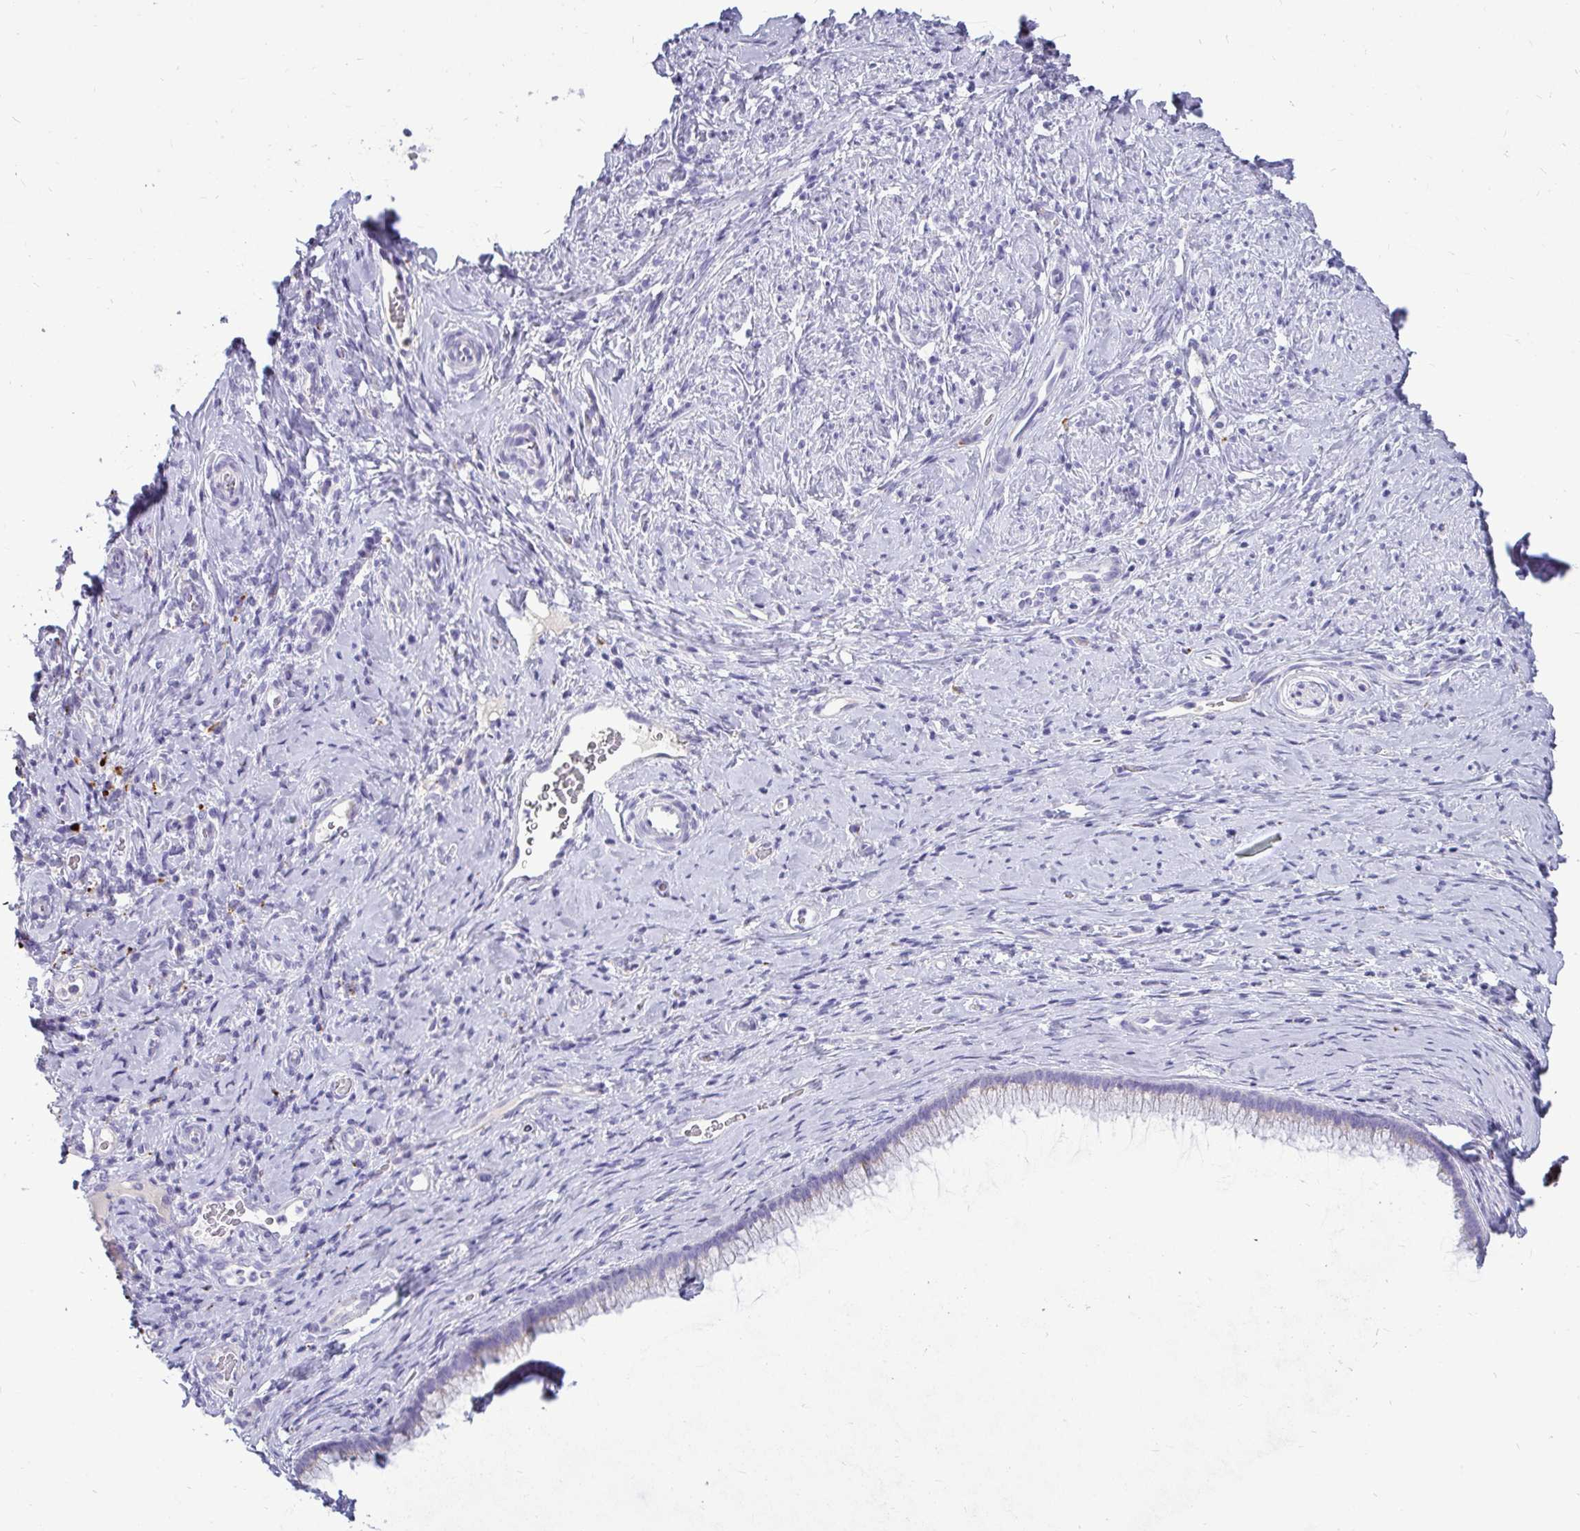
{"staining": {"intensity": "negative", "quantity": "none", "location": "none"}, "tissue": "cervical cancer", "cell_type": "Tumor cells", "image_type": "cancer", "snomed": [{"axis": "morphology", "description": "Normal tissue, NOS"}, {"axis": "morphology", "description": "Squamous cell carcinoma, NOS"}, {"axis": "topography", "description": "Vagina"}, {"axis": "topography", "description": "Cervix"}], "caption": "Tumor cells are negative for protein expression in human cervical cancer. The staining was performed using DAB to visualize the protein expression in brown, while the nuclei were stained in blue with hematoxylin (Magnification: 20x).", "gene": "CTSZ", "patient": {"sex": "female", "age": 45}}